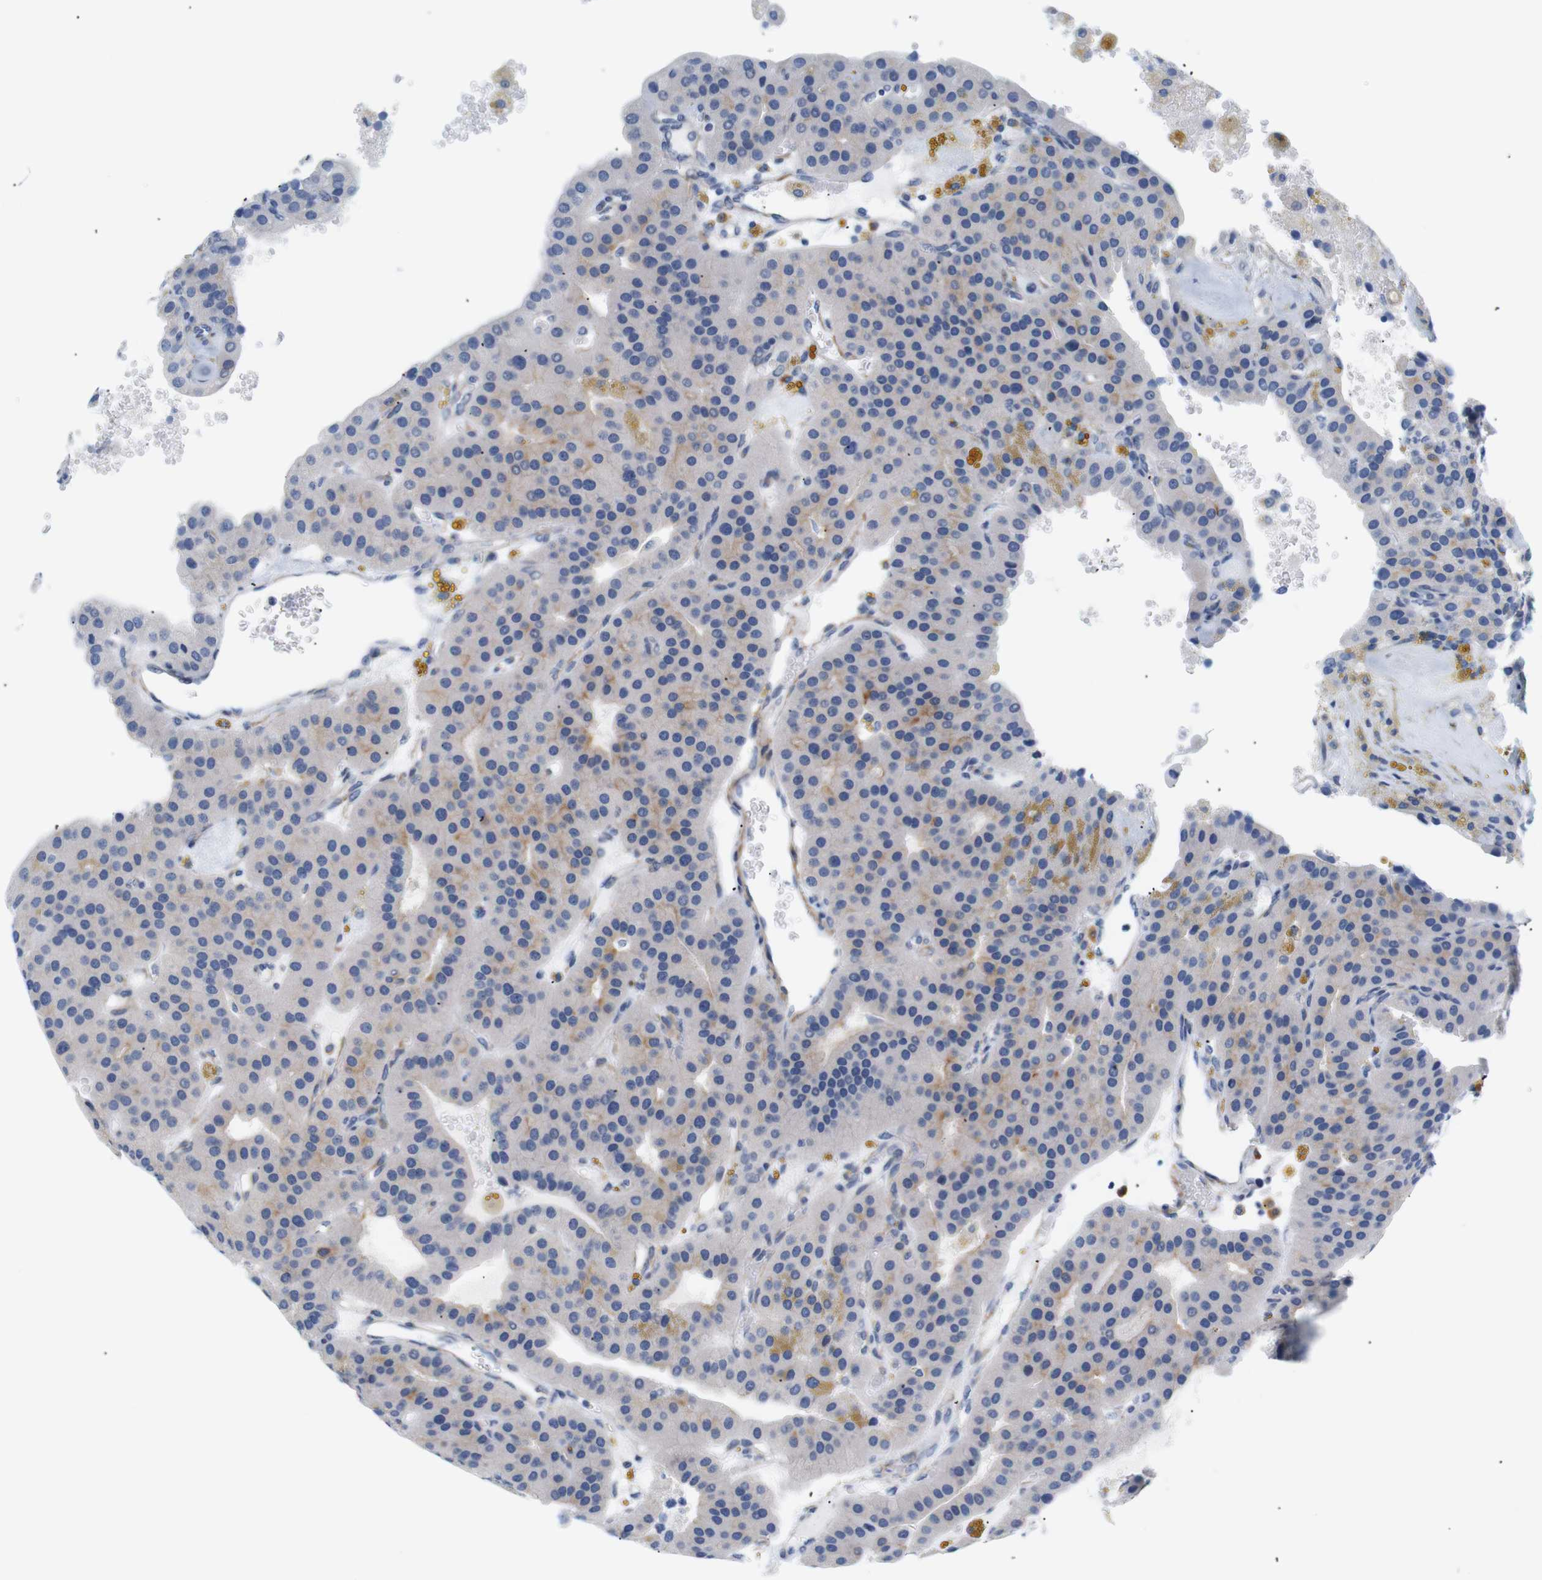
{"staining": {"intensity": "moderate", "quantity": "<25%", "location": "cytoplasmic/membranous"}, "tissue": "parathyroid gland", "cell_type": "Glandular cells", "image_type": "normal", "snomed": [{"axis": "morphology", "description": "Normal tissue, NOS"}, {"axis": "morphology", "description": "Adenoma, NOS"}, {"axis": "topography", "description": "Parathyroid gland"}], "caption": "Immunohistochemistry photomicrograph of unremarkable parathyroid gland: human parathyroid gland stained using immunohistochemistry reveals low levels of moderate protein expression localized specifically in the cytoplasmic/membranous of glandular cells, appearing as a cytoplasmic/membranous brown color.", "gene": "STMN3", "patient": {"sex": "female", "age": 86}}